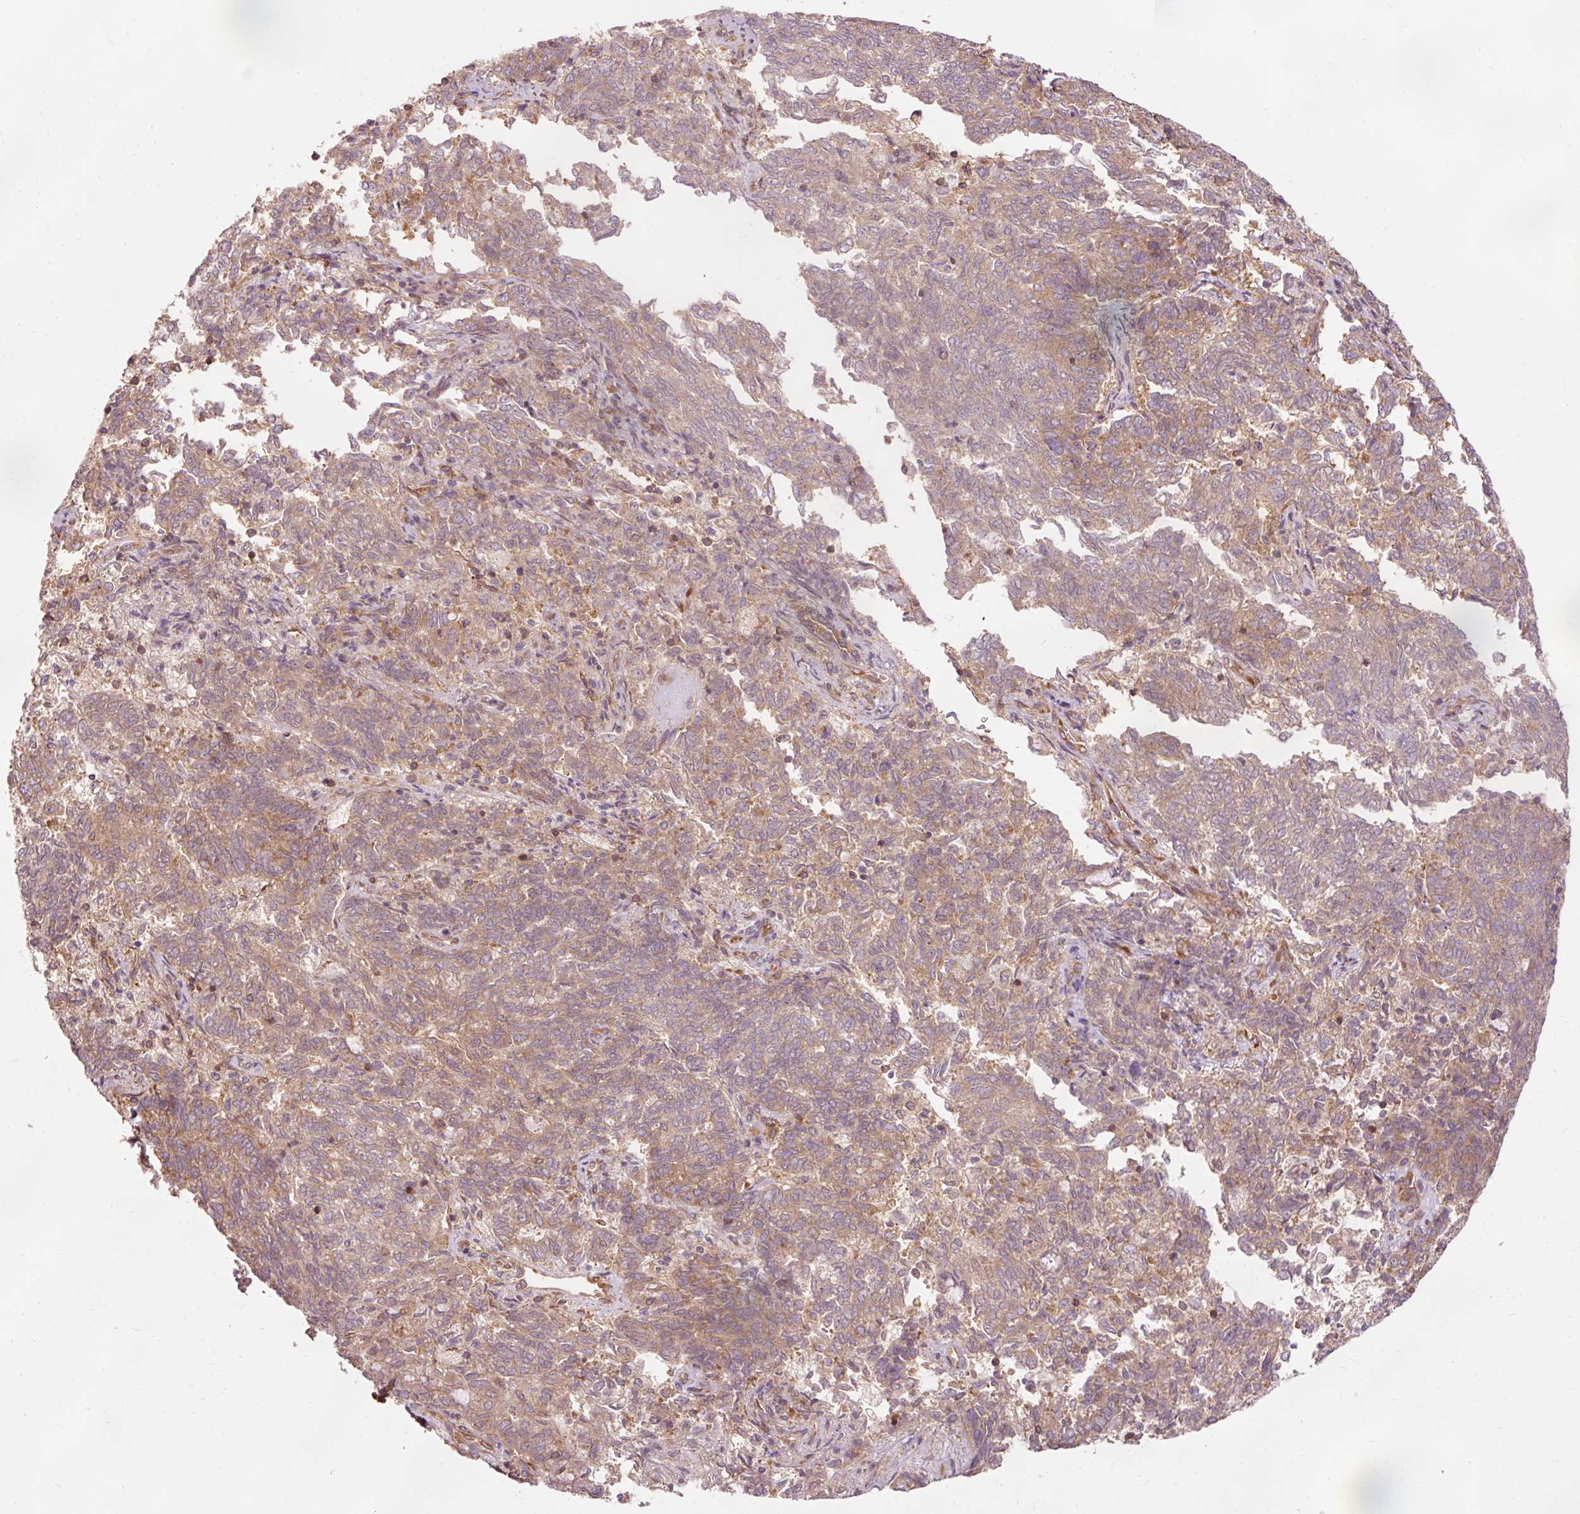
{"staining": {"intensity": "moderate", "quantity": "25%-75%", "location": "cytoplasmic/membranous"}, "tissue": "endometrial cancer", "cell_type": "Tumor cells", "image_type": "cancer", "snomed": [{"axis": "morphology", "description": "Adenocarcinoma, NOS"}, {"axis": "topography", "description": "Endometrium"}], "caption": "Human endometrial cancer stained with a protein marker exhibits moderate staining in tumor cells.", "gene": "PDAP1", "patient": {"sex": "female", "age": 80}}